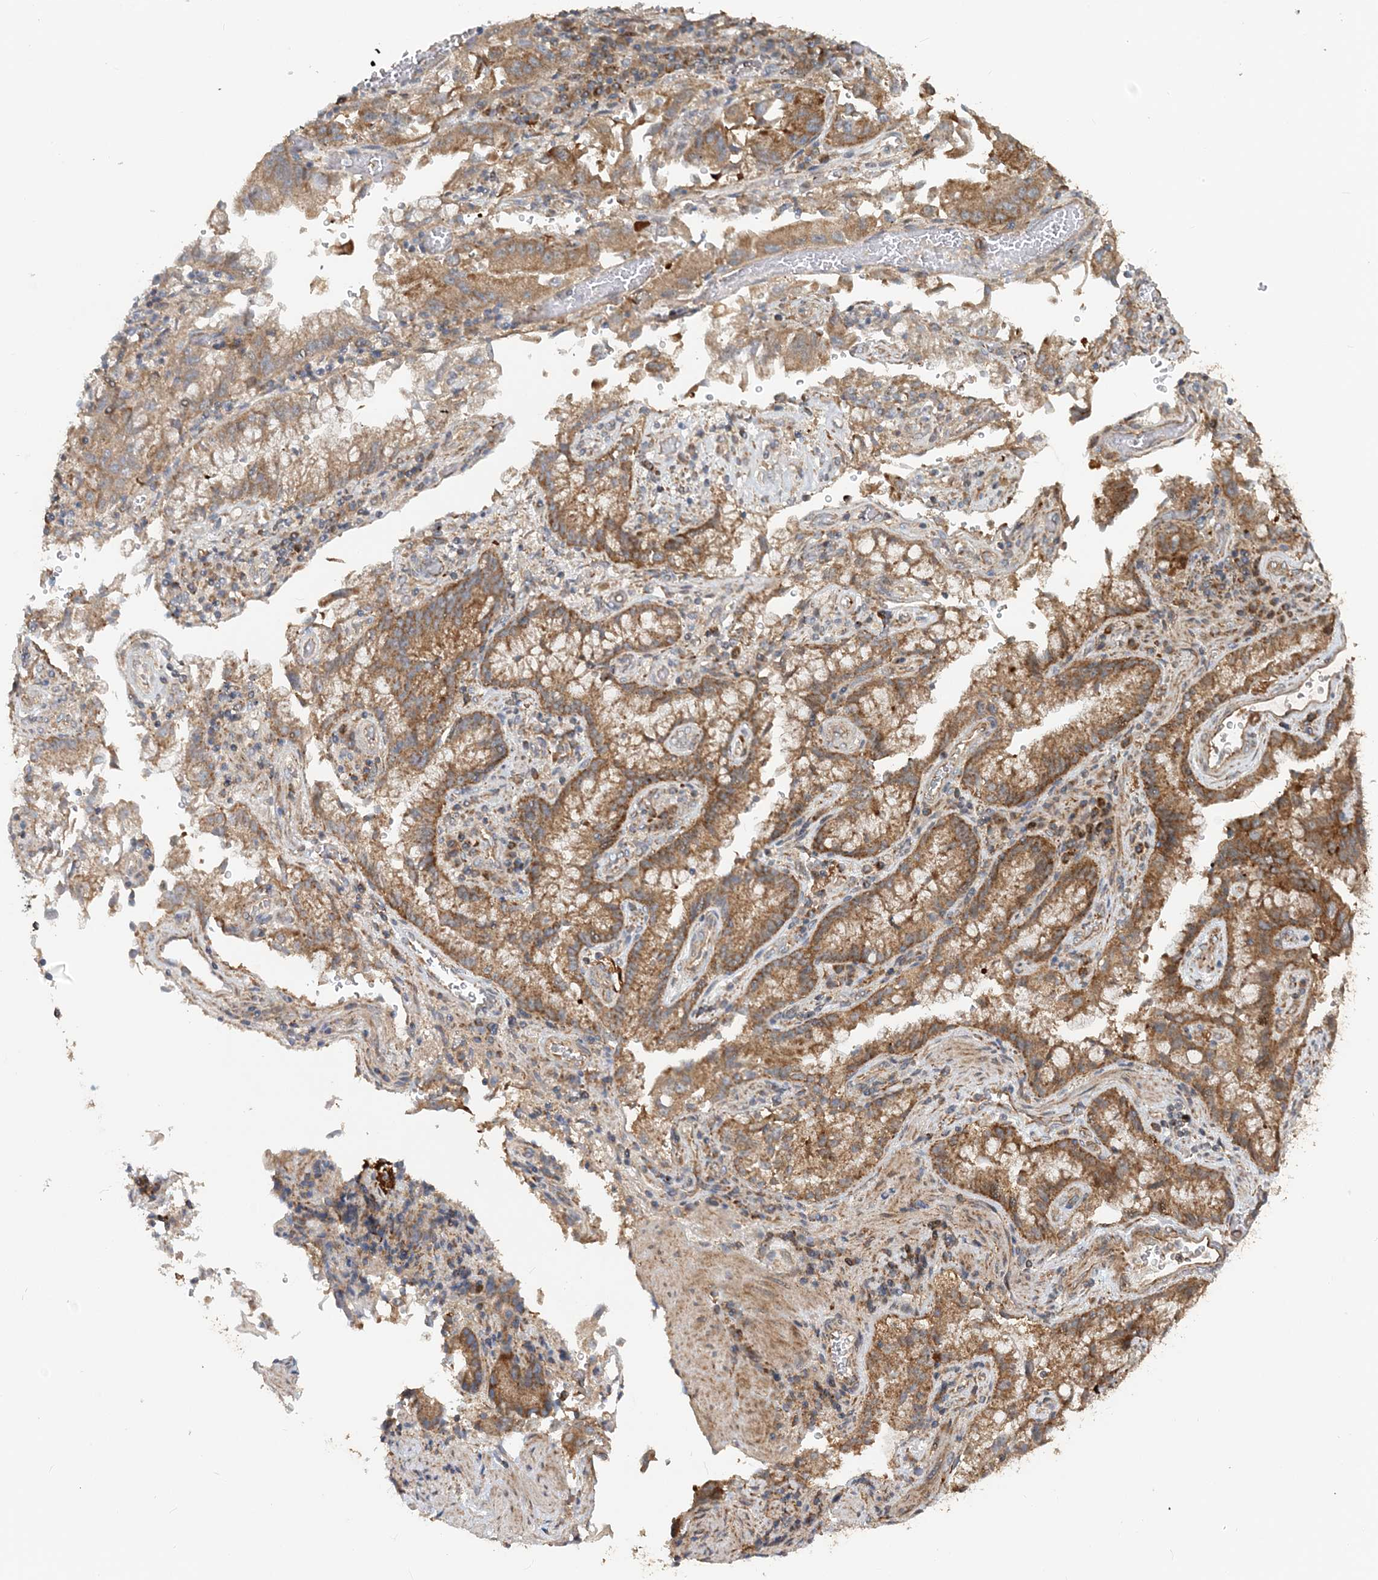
{"staining": {"intensity": "moderate", "quantity": ">75%", "location": "cytoplasmic/membranous"}, "tissue": "stomach cancer", "cell_type": "Tumor cells", "image_type": "cancer", "snomed": [{"axis": "morphology", "description": "Adenocarcinoma, NOS"}, {"axis": "topography", "description": "Stomach"}], "caption": "Immunohistochemical staining of human stomach cancer (adenocarcinoma) reveals medium levels of moderate cytoplasmic/membranous expression in approximately >75% of tumor cells.", "gene": "MMUT", "patient": {"sex": "male", "age": 62}}